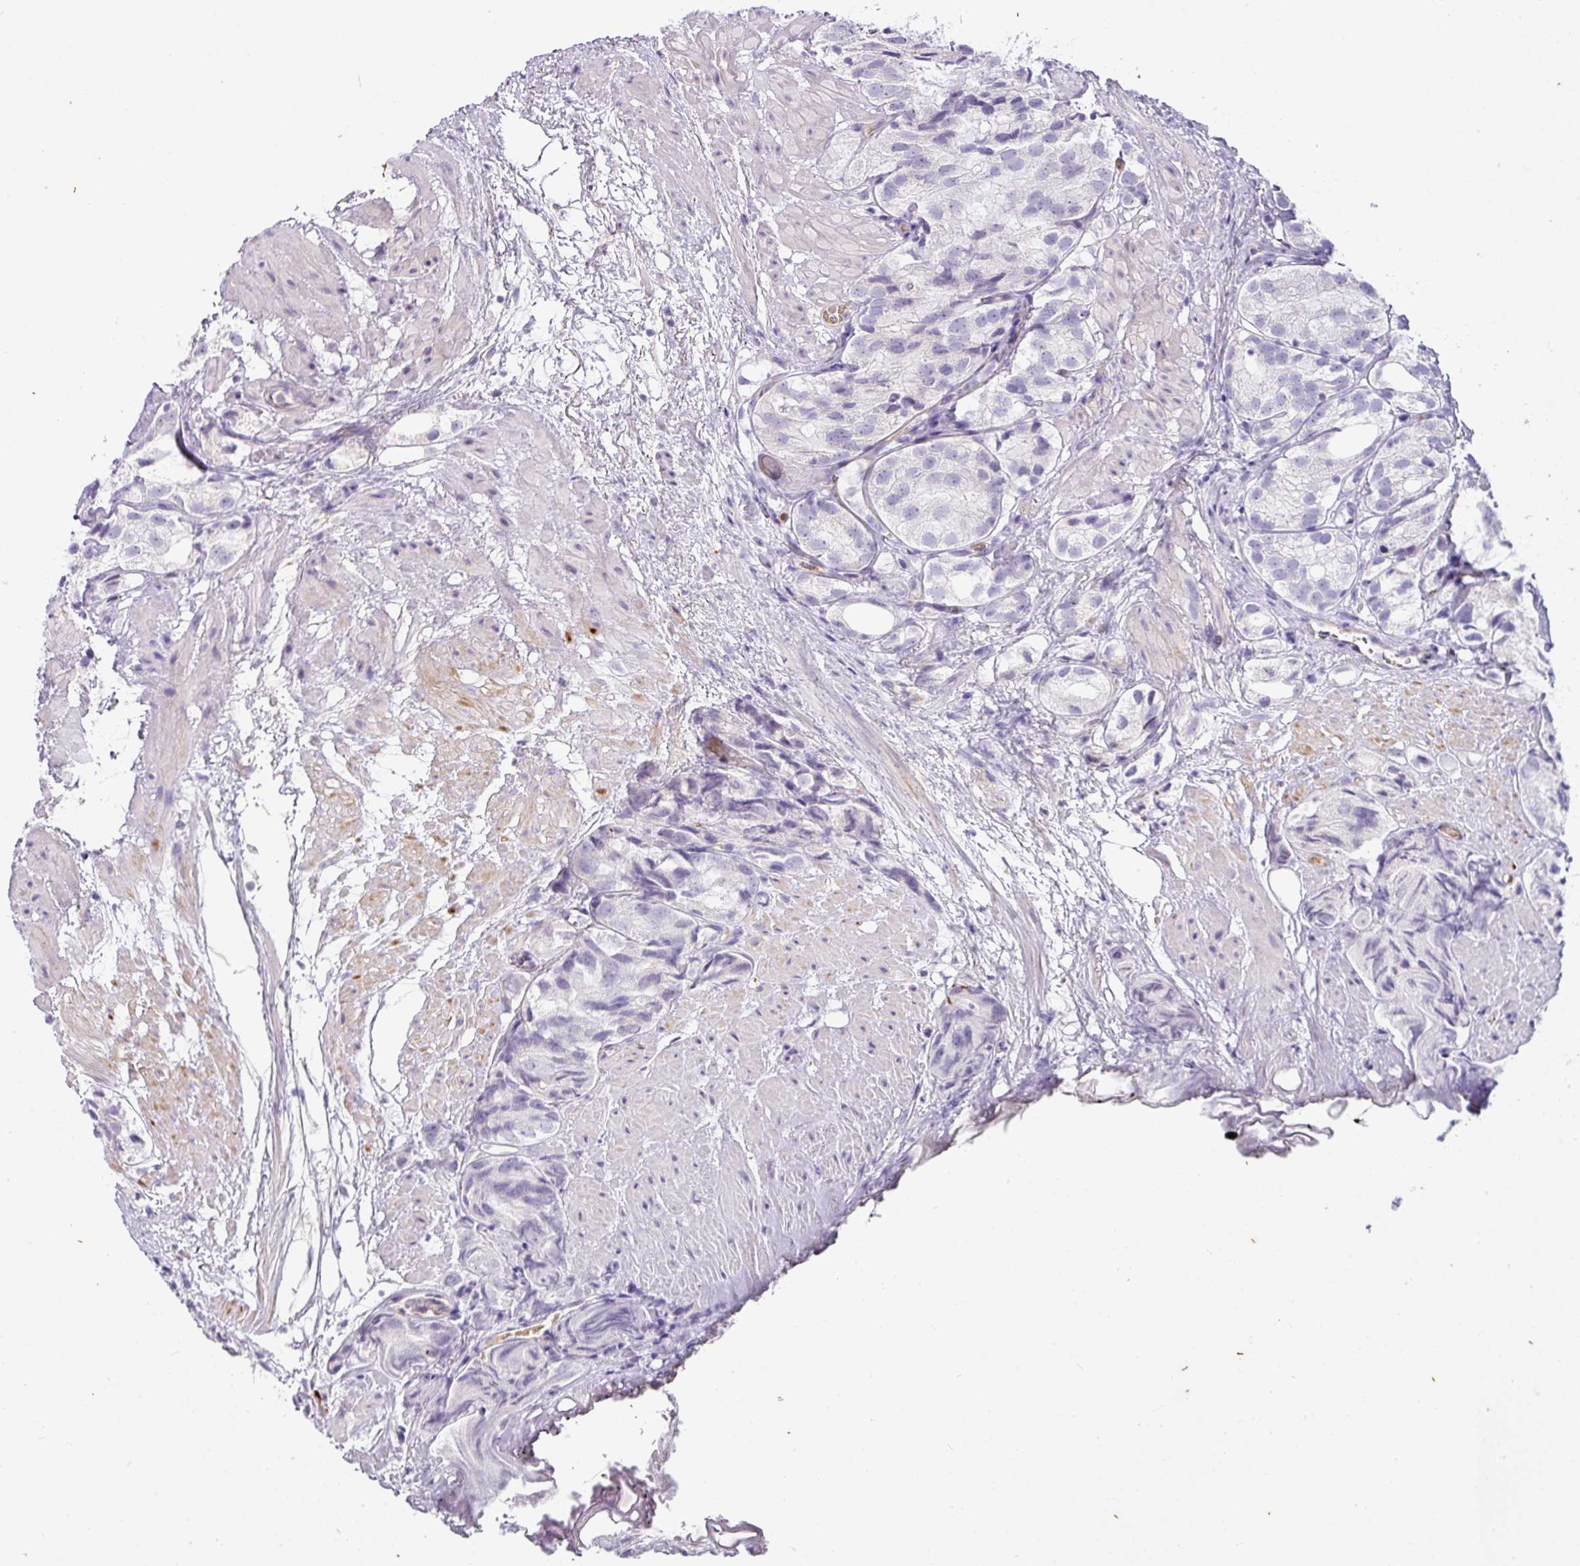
{"staining": {"intensity": "negative", "quantity": "none", "location": "none"}, "tissue": "prostate cancer", "cell_type": "Tumor cells", "image_type": "cancer", "snomed": [{"axis": "morphology", "description": "Adenocarcinoma, High grade"}, {"axis": "topography", "description": "Prostate"}], "caption": "The image reveals no staining of tumor cells in prostate cancer (high-grade adenocarcinoma).", "gene": "OR52N1", "patient": {"sex": "male", "age": 82}}